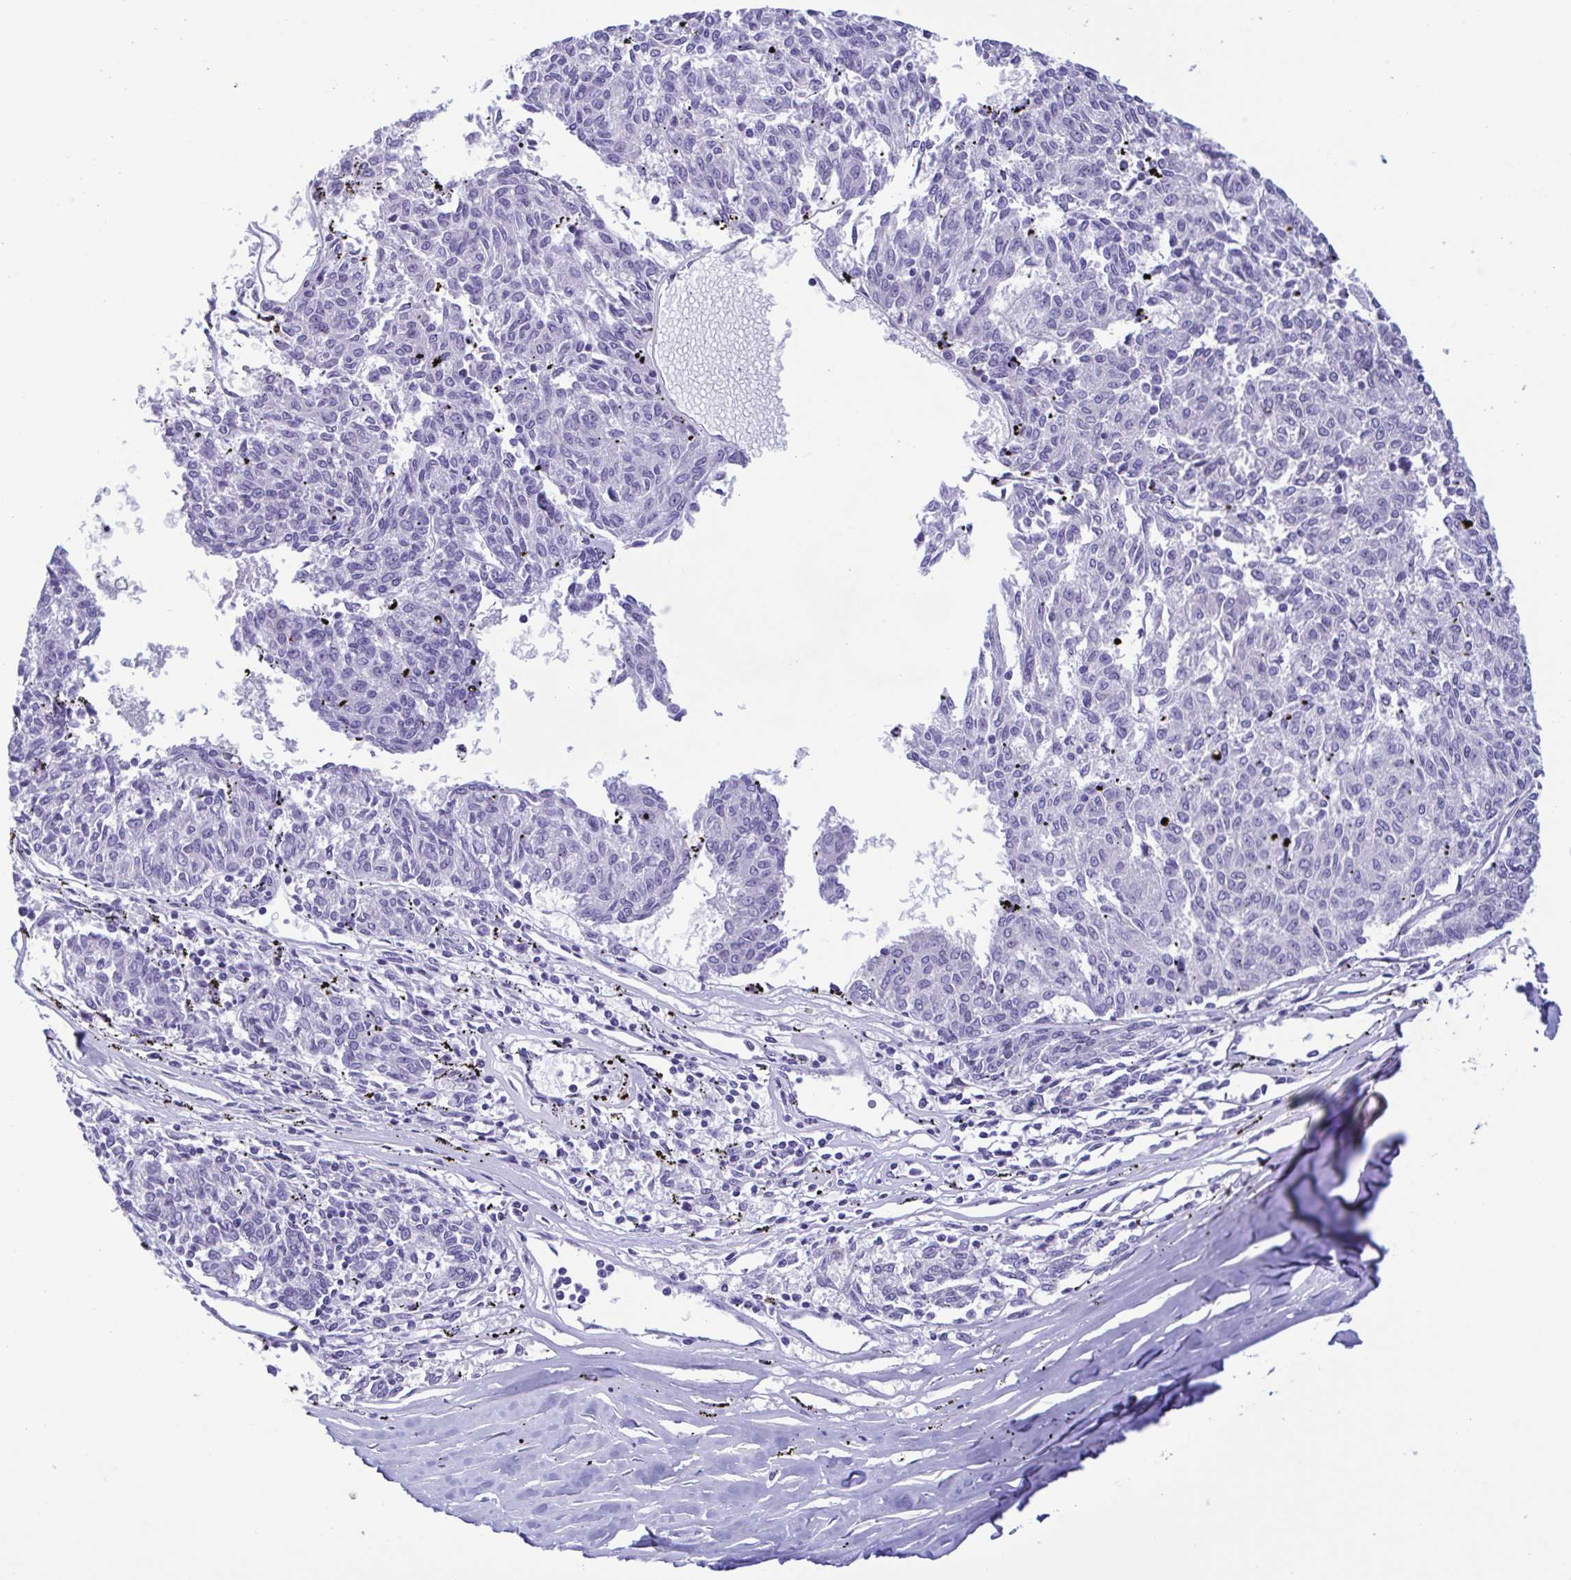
{"staining": {"intensity": "negative", "quantity": "none", "location": "none"}, "tissue": "melanoma", "cell_type": "Tumor cells", "image_type": "cancer", "snomed": [{"axis": "morphology", "description": "Malignant melanoma, NOS"}, {"axis": "topography", "description": "Skin"}], "caption": "Human melanoma stained for a protein using immunohistochemistry (IHC) exhibits no staining in tumor cells.", "gene": "TNNI3", "patient": {"sex": "female", "age": 72}}